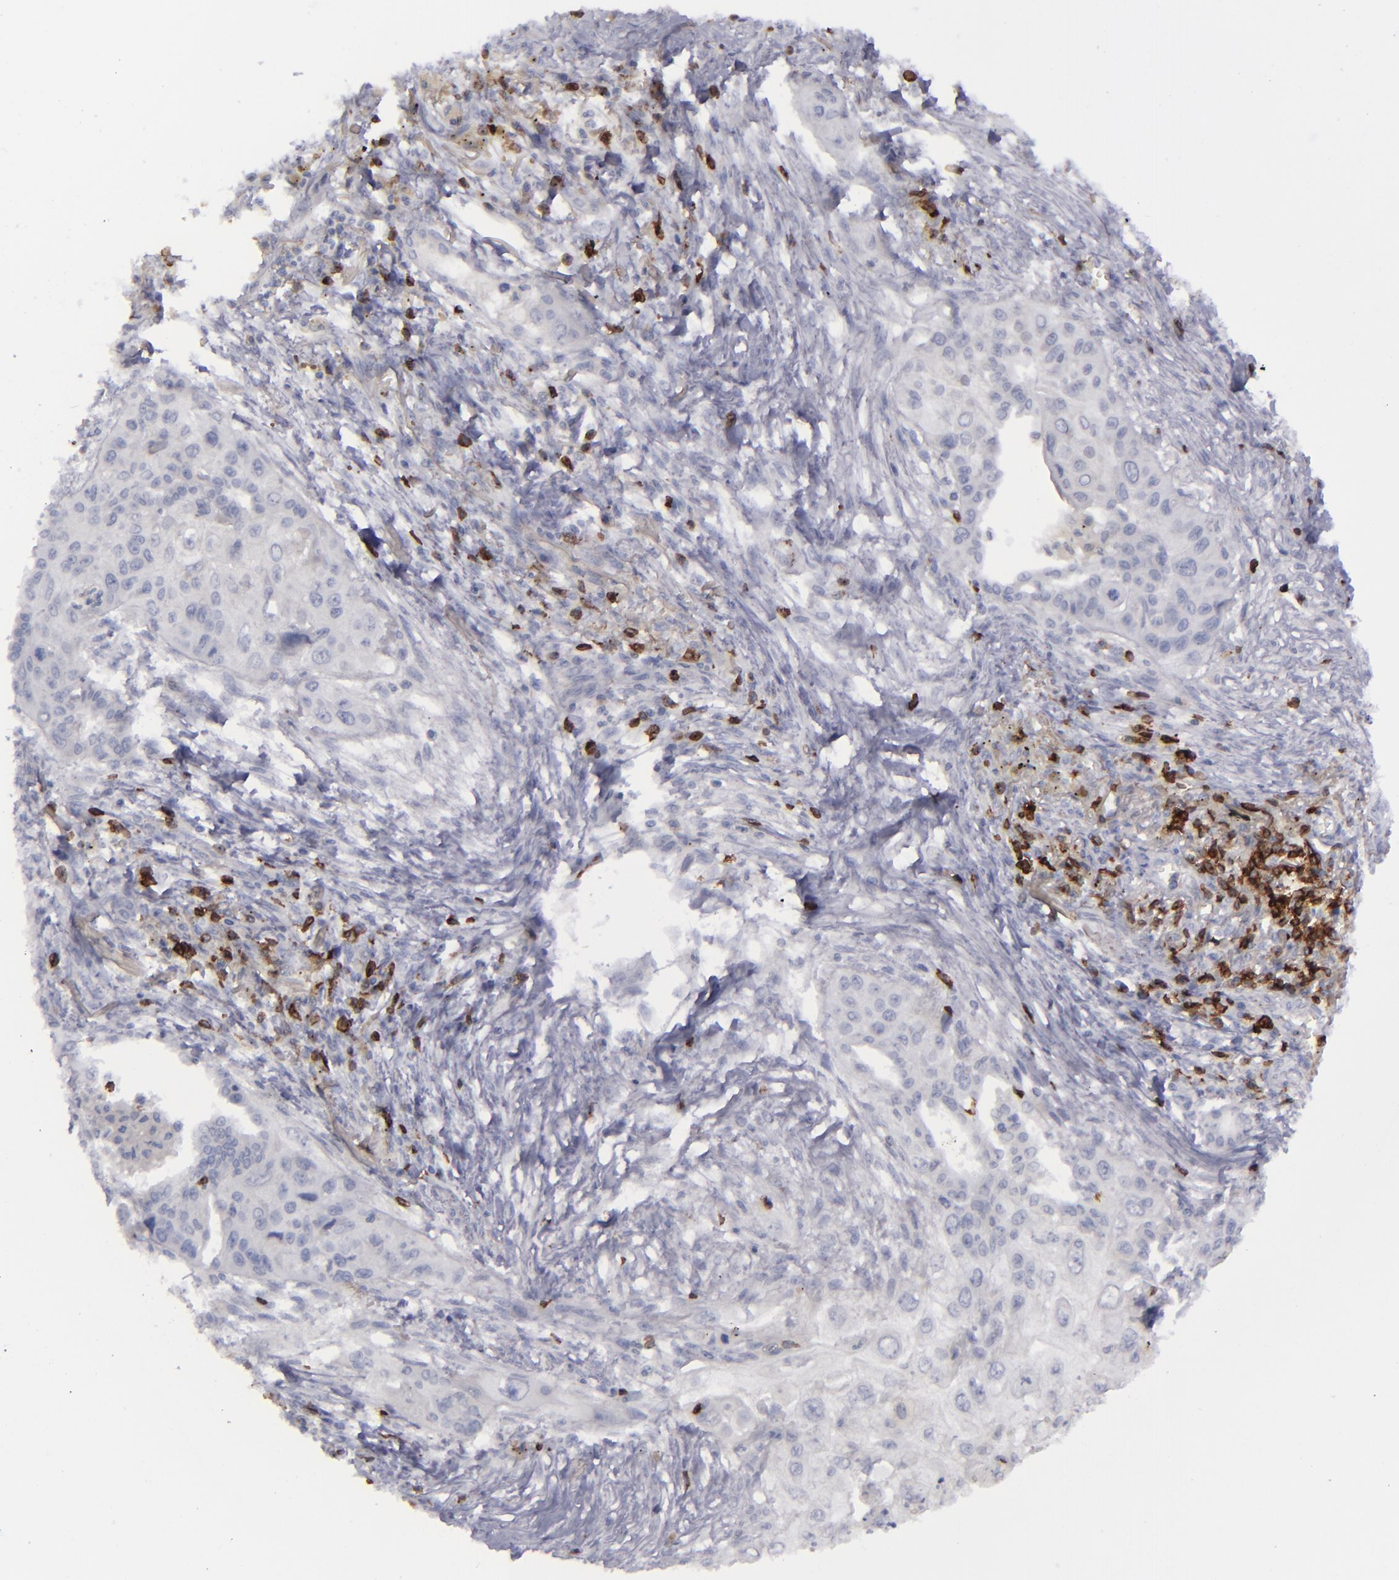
{"staining": {"intensity": "negative", "quantity": "none", "location": "none"}, "tissue": "lung cancer", "cell_type": "Tumor cells", "image_type": "cancer", "snomed": [{"axis": "morphology", "description": "Squamous cell carcinoma, NOS"}, {"axis": "topography", "description": "Lung"}], "caption": "Immunohistochemistry micrograph of neoplastic tissue: human lung cancer stained with DAB (3,3'-diaminobenzidine) demonstrates no significant protein positivity in tumor cells.", "gene": "CD27", "patient": {"sex": "male", "age": 71}}